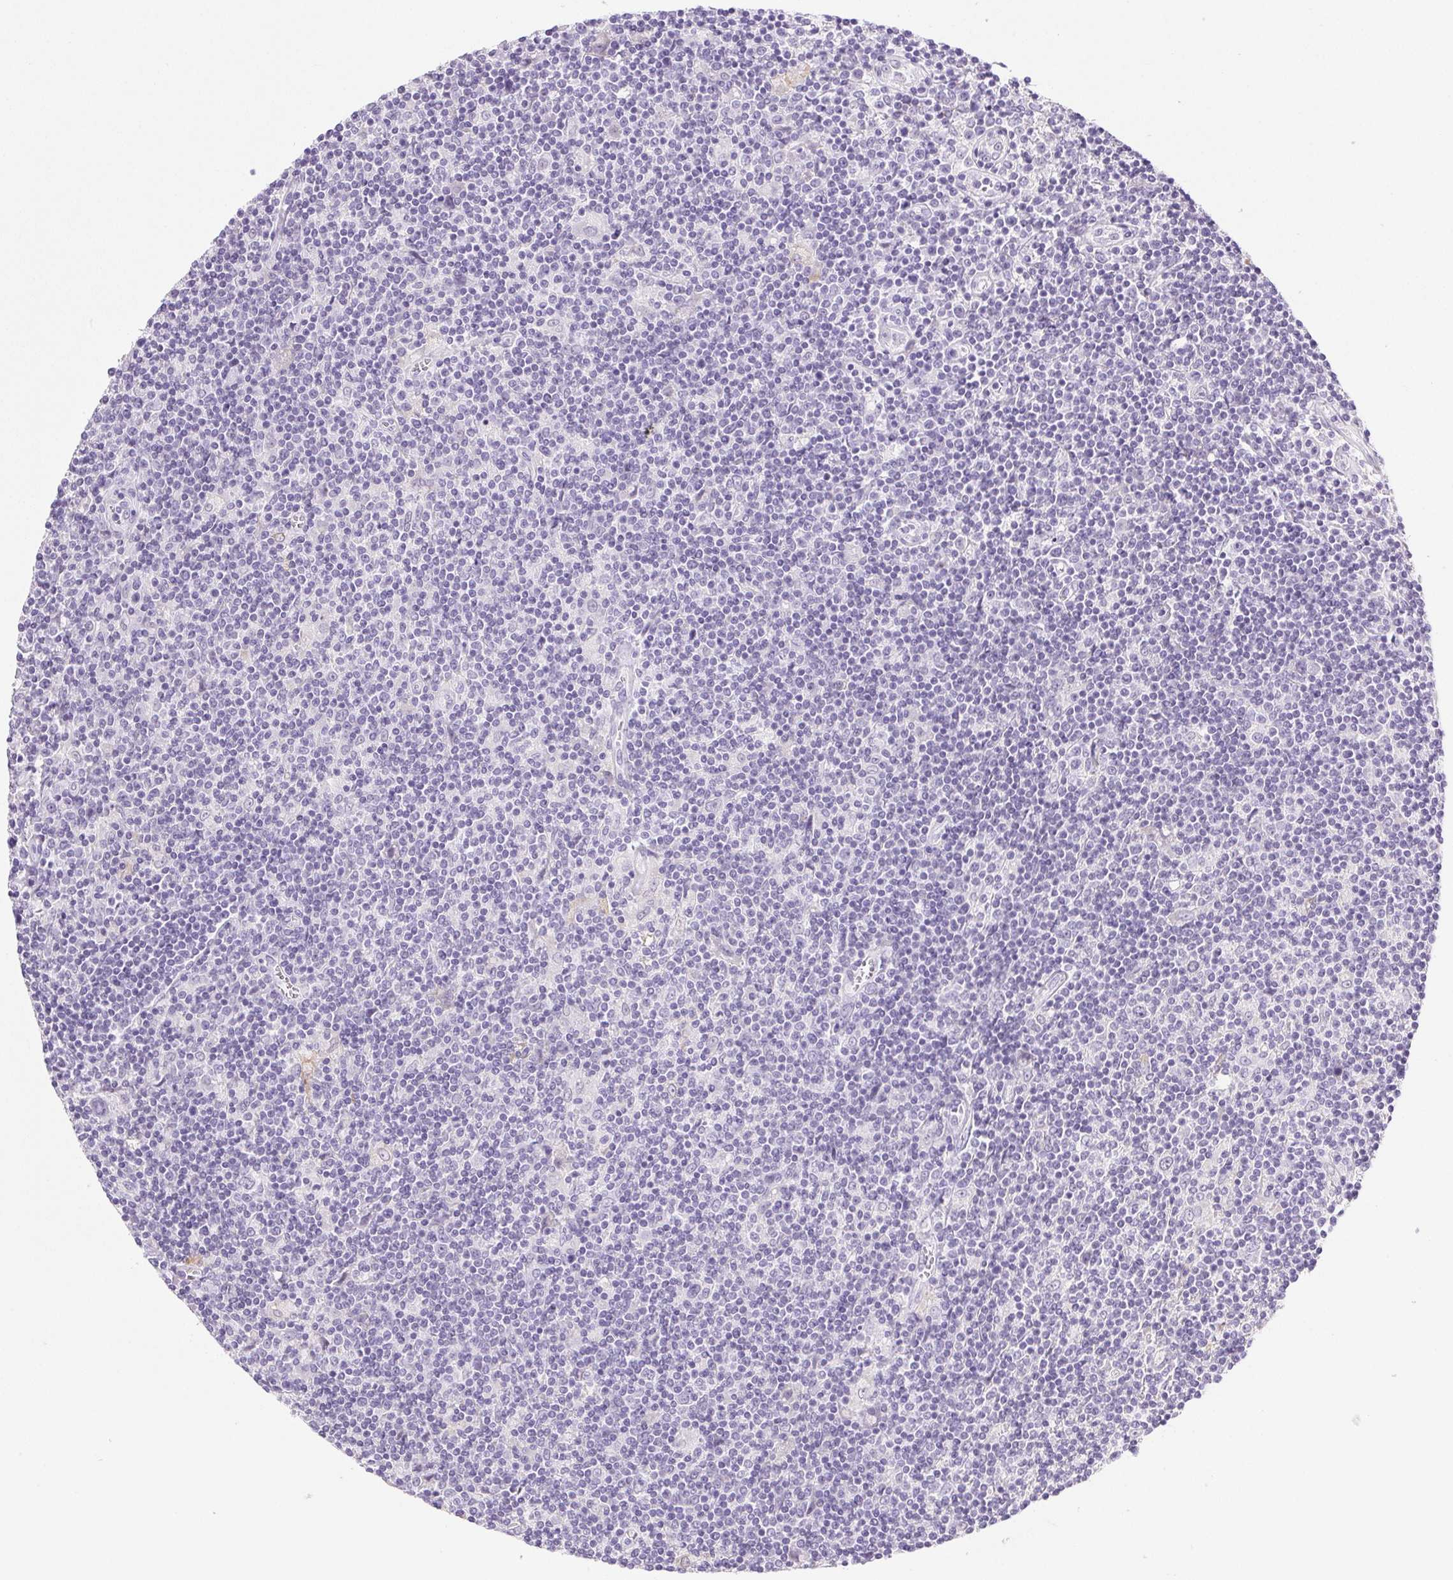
{"staining": {"intensity": "negative", "quantity": "none", "location": "none"}, "tissue": "lymphoma", "cell_type": "Tumor cells", "image_type": "cancer", "snomed": [{"axis": "morphology", "description": "Hodgkin's disease, NOS"}, {"axis": "topography", "description": "Lymph node"}], "caption": "Photomicrograph shows no protein staining in tumor cells of Hodgkin's disease tissue.", "gene": "CLDN10", "patient": {"sex": "male", "age": 40}}